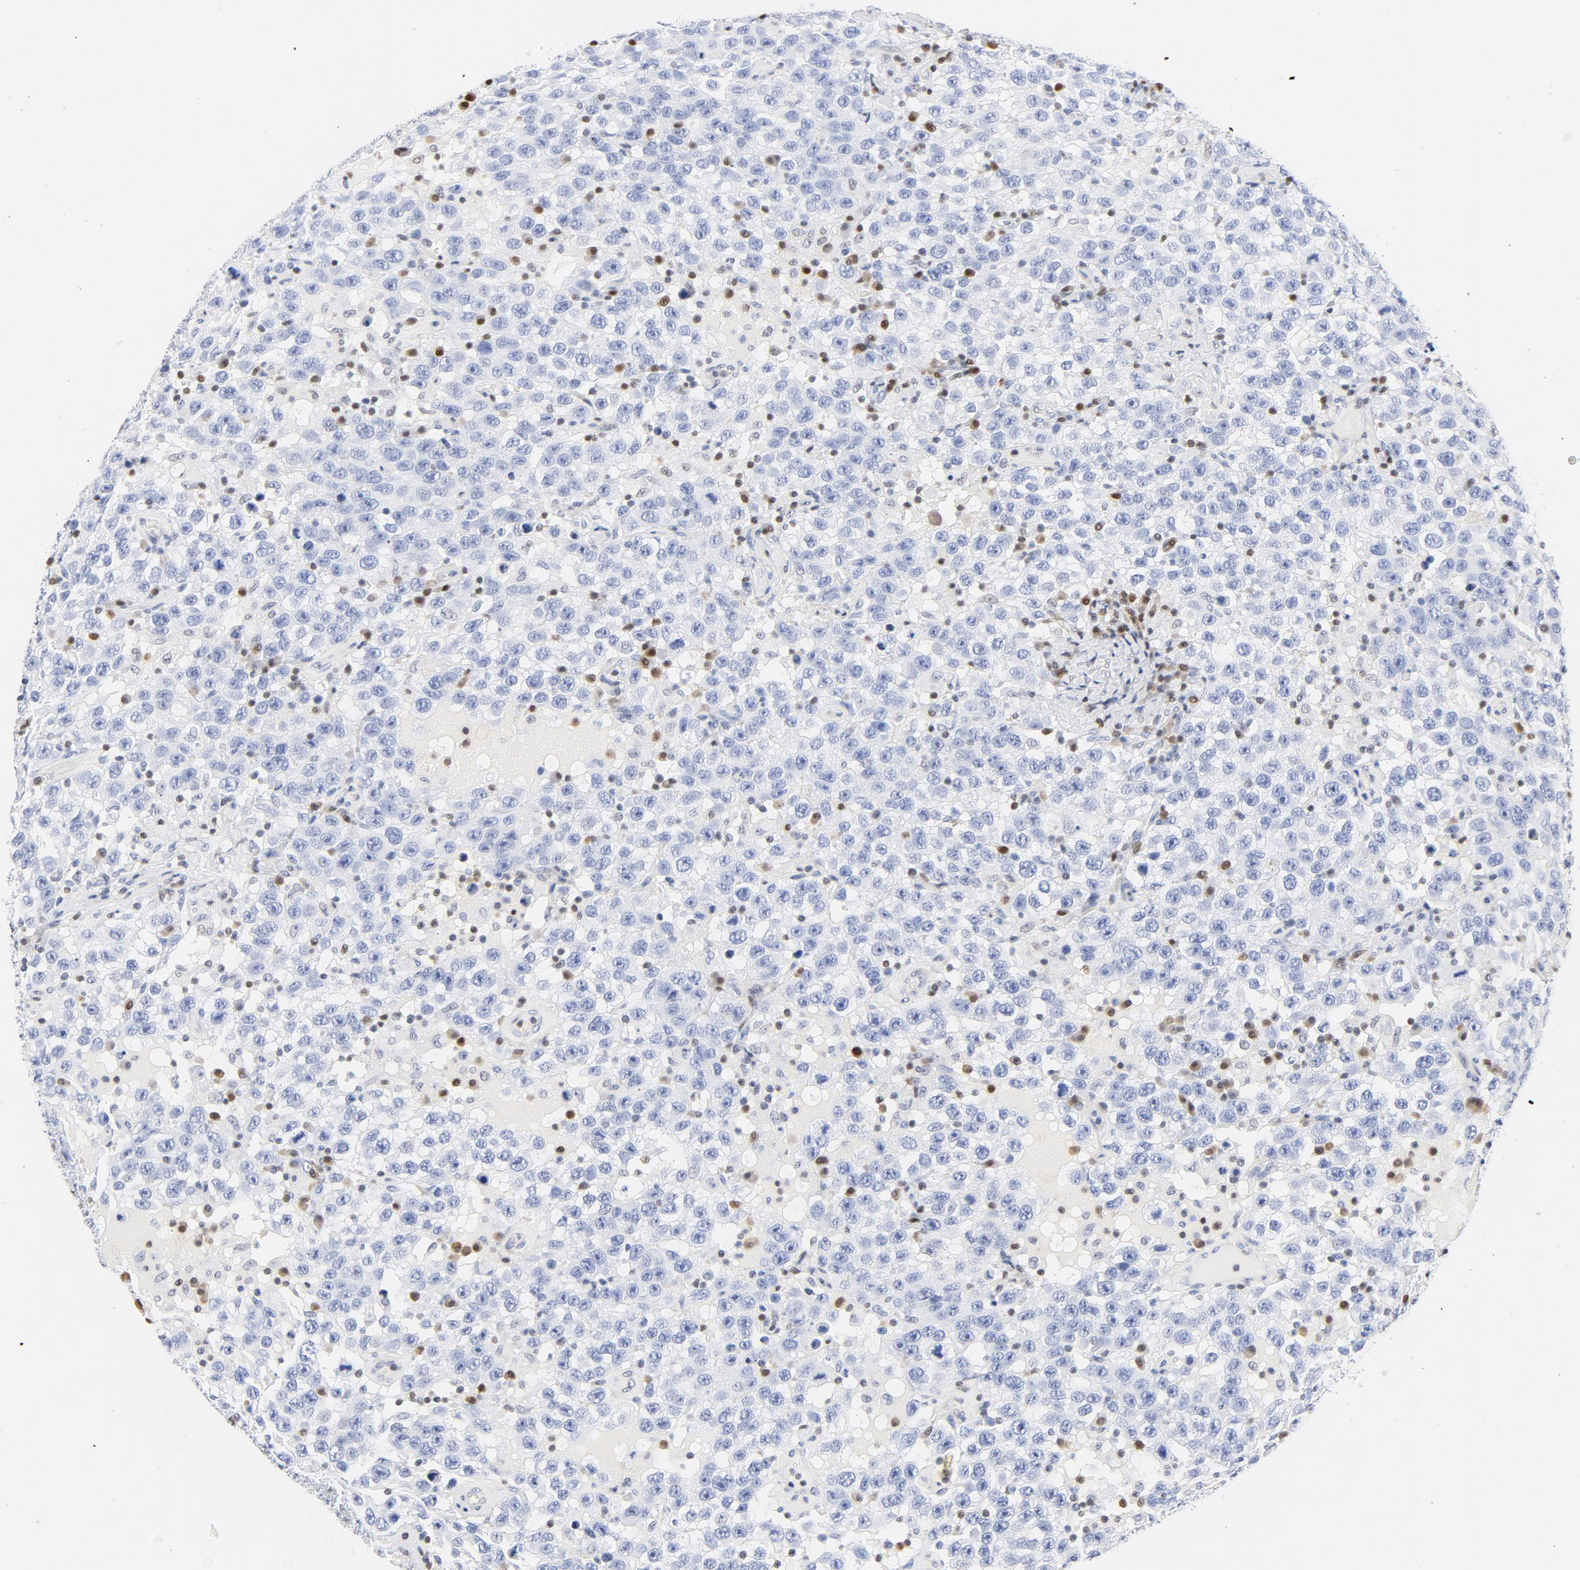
{"staining": {"intensity": "negative", "quantity": "none", "location": "none"}, "tissue": "testis cancer", "cell_type": "Tumor cells", "image_type": "cancer", "snomed": [{"axis": "morphology", "description": "Seminoma, NOS"}, {"axis": "topography", "description": "Testis"}], "caption": "High power microscopy histopathology image of an immunohistochemistry image of testis cancer, revealing no significant positivity in tumor cells. Brightfield microscopy of IHC stained with DAB (3,3'-diaminobenzidine) (brown) and hematoxylin (blue), captured at high magnification.", "gene": "CDKN1B", "patient": {"sex": "male", "age": 41}}